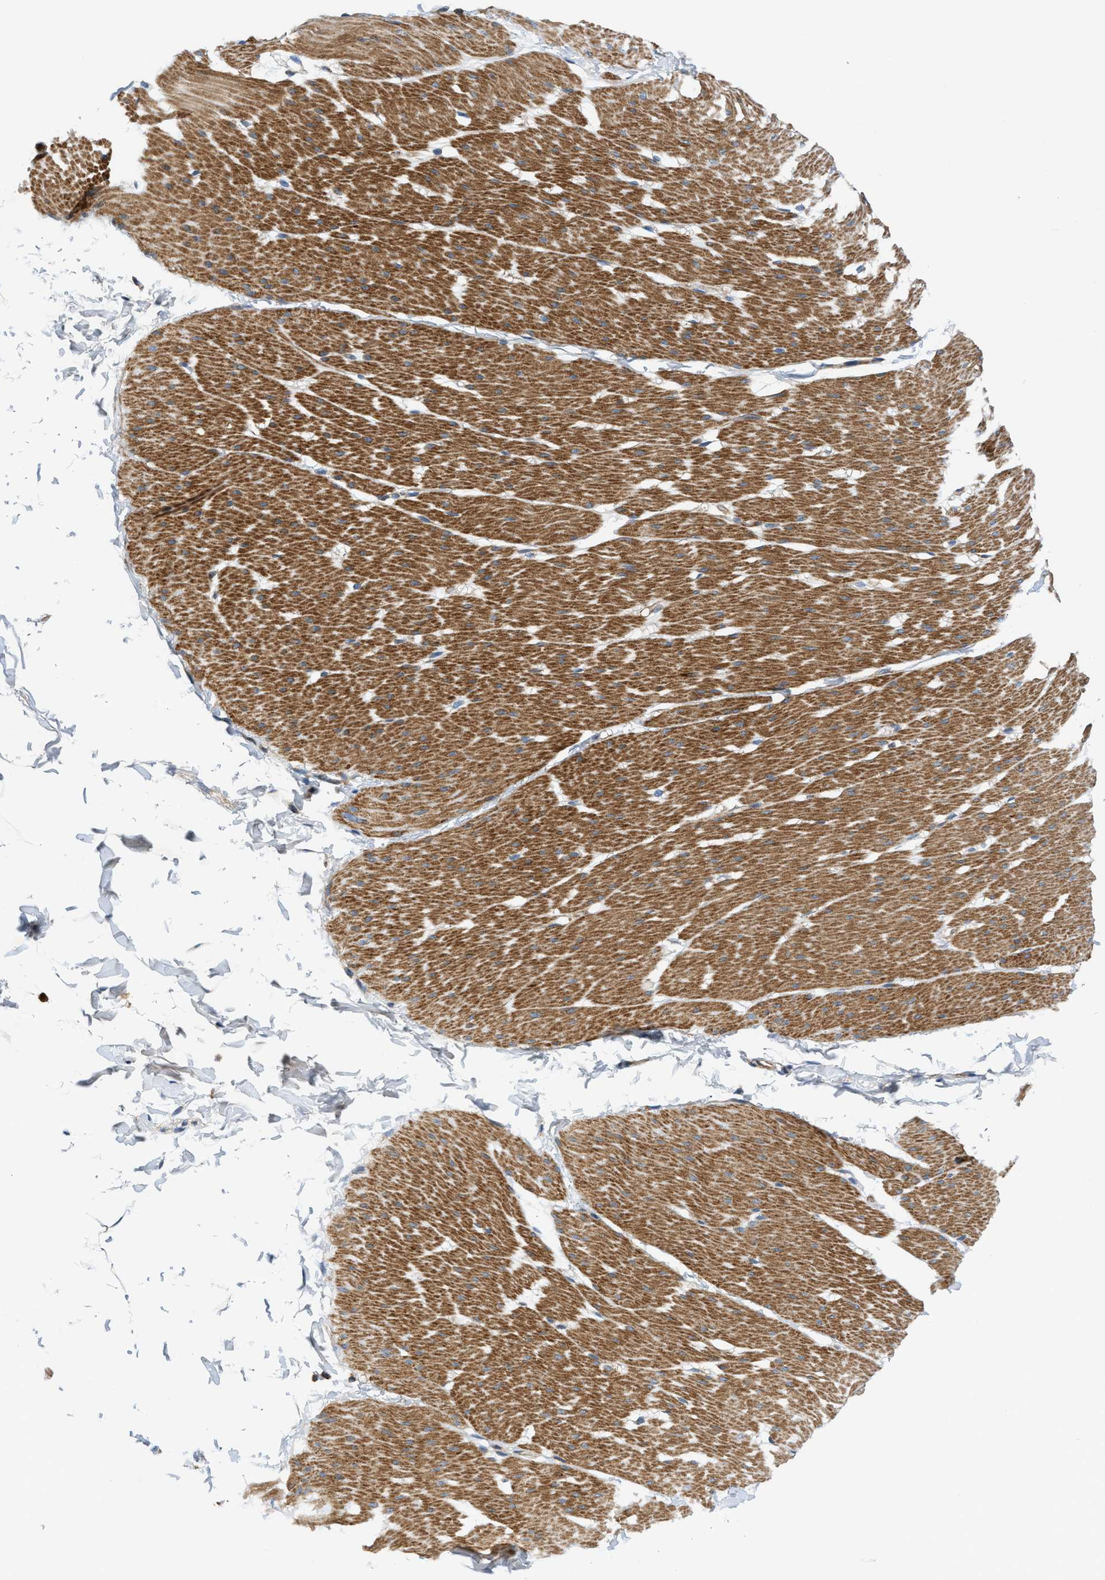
{"staining": {"intensity": "moderate", "quantity": ">75%", "location": "cytoplasmic/membranous"}, "tissue": "smooth muscle", "cell_type": "Smooth muscle cells", "image_type": "normal", "snomed": [{"axis": "morphology", "description": "Normal tissue, NOS"}, {"axis": "topography", "description": "Smooth muscle"}, {"axis": "topography", "description": "Colon"}], "caption": "Brown immunohistochemical staining in benign human smooth muscle demonstrates moderate cytoplasmic/membranous expression in about >75% of smooth muscle cells.", "gene": "DHODH", "patient": {"sex": "male", "age": 67}}